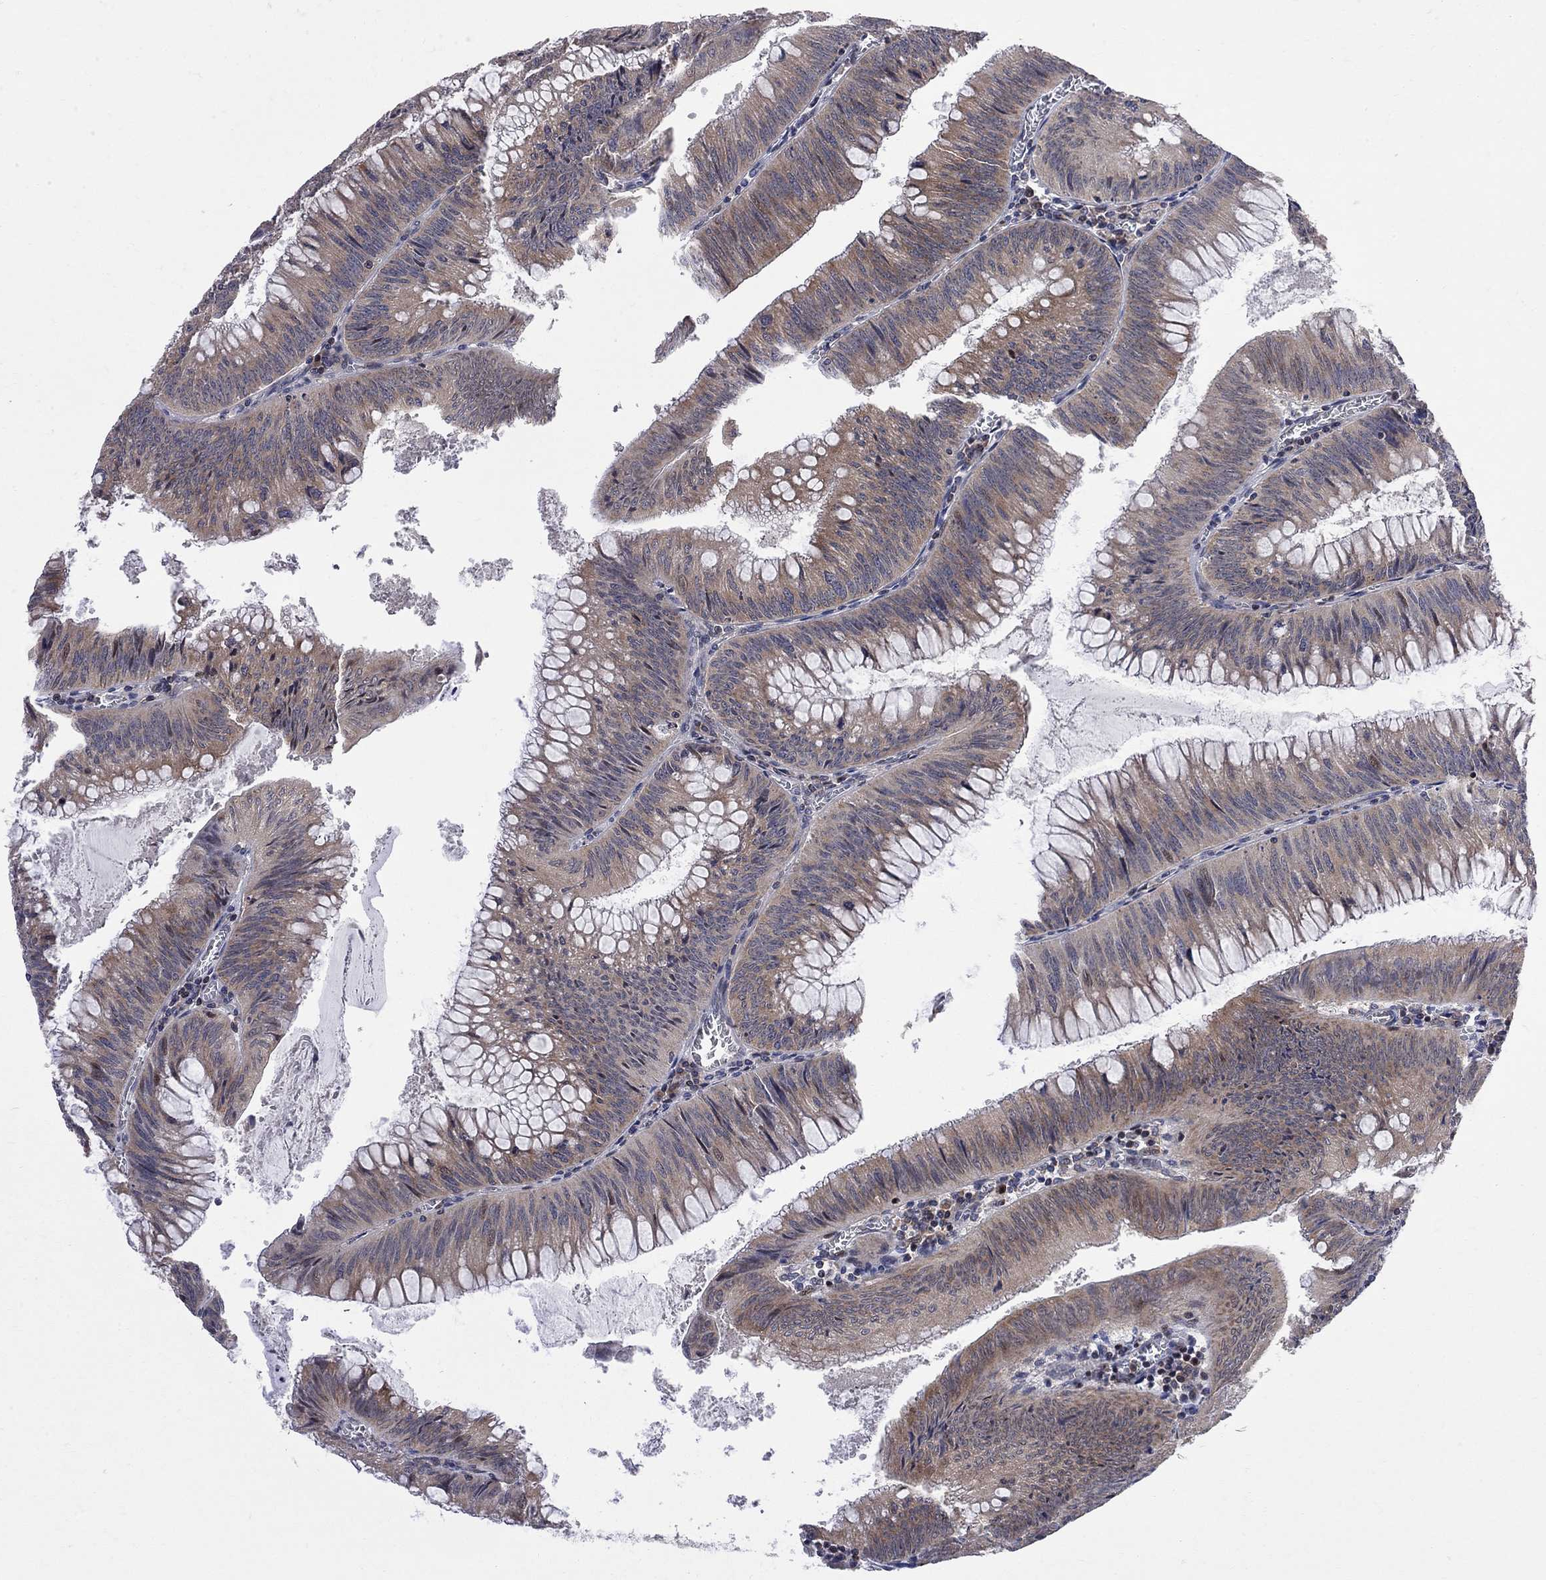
{"staining": {"intensity": "weak", "quantity": "25%-75%", "location": "cytoplasmic/membranous"}, "tissue": "colorectal cancer", "cell_type": "Tumor cells", "image_type": "cancer", "snomed": [{"axis": "morphology", "description": "Adenocarcinoma, NOS"}, {"axis": "topography", "description": "Rectum"}], "caption": "Immunohistochemistry image of neoplastic tissue: human colorectal cancer (adenocarcinoma) stained using immunohistochemistry (IHC) displays low levels of weak protein expression localized specifically in the cytoplasmic/membranous of tumor cells, appearing as a cytoplasmic/membranous brown color.", "gene": "CNOT11", "patient": {"sex": "female", "age": 72}}